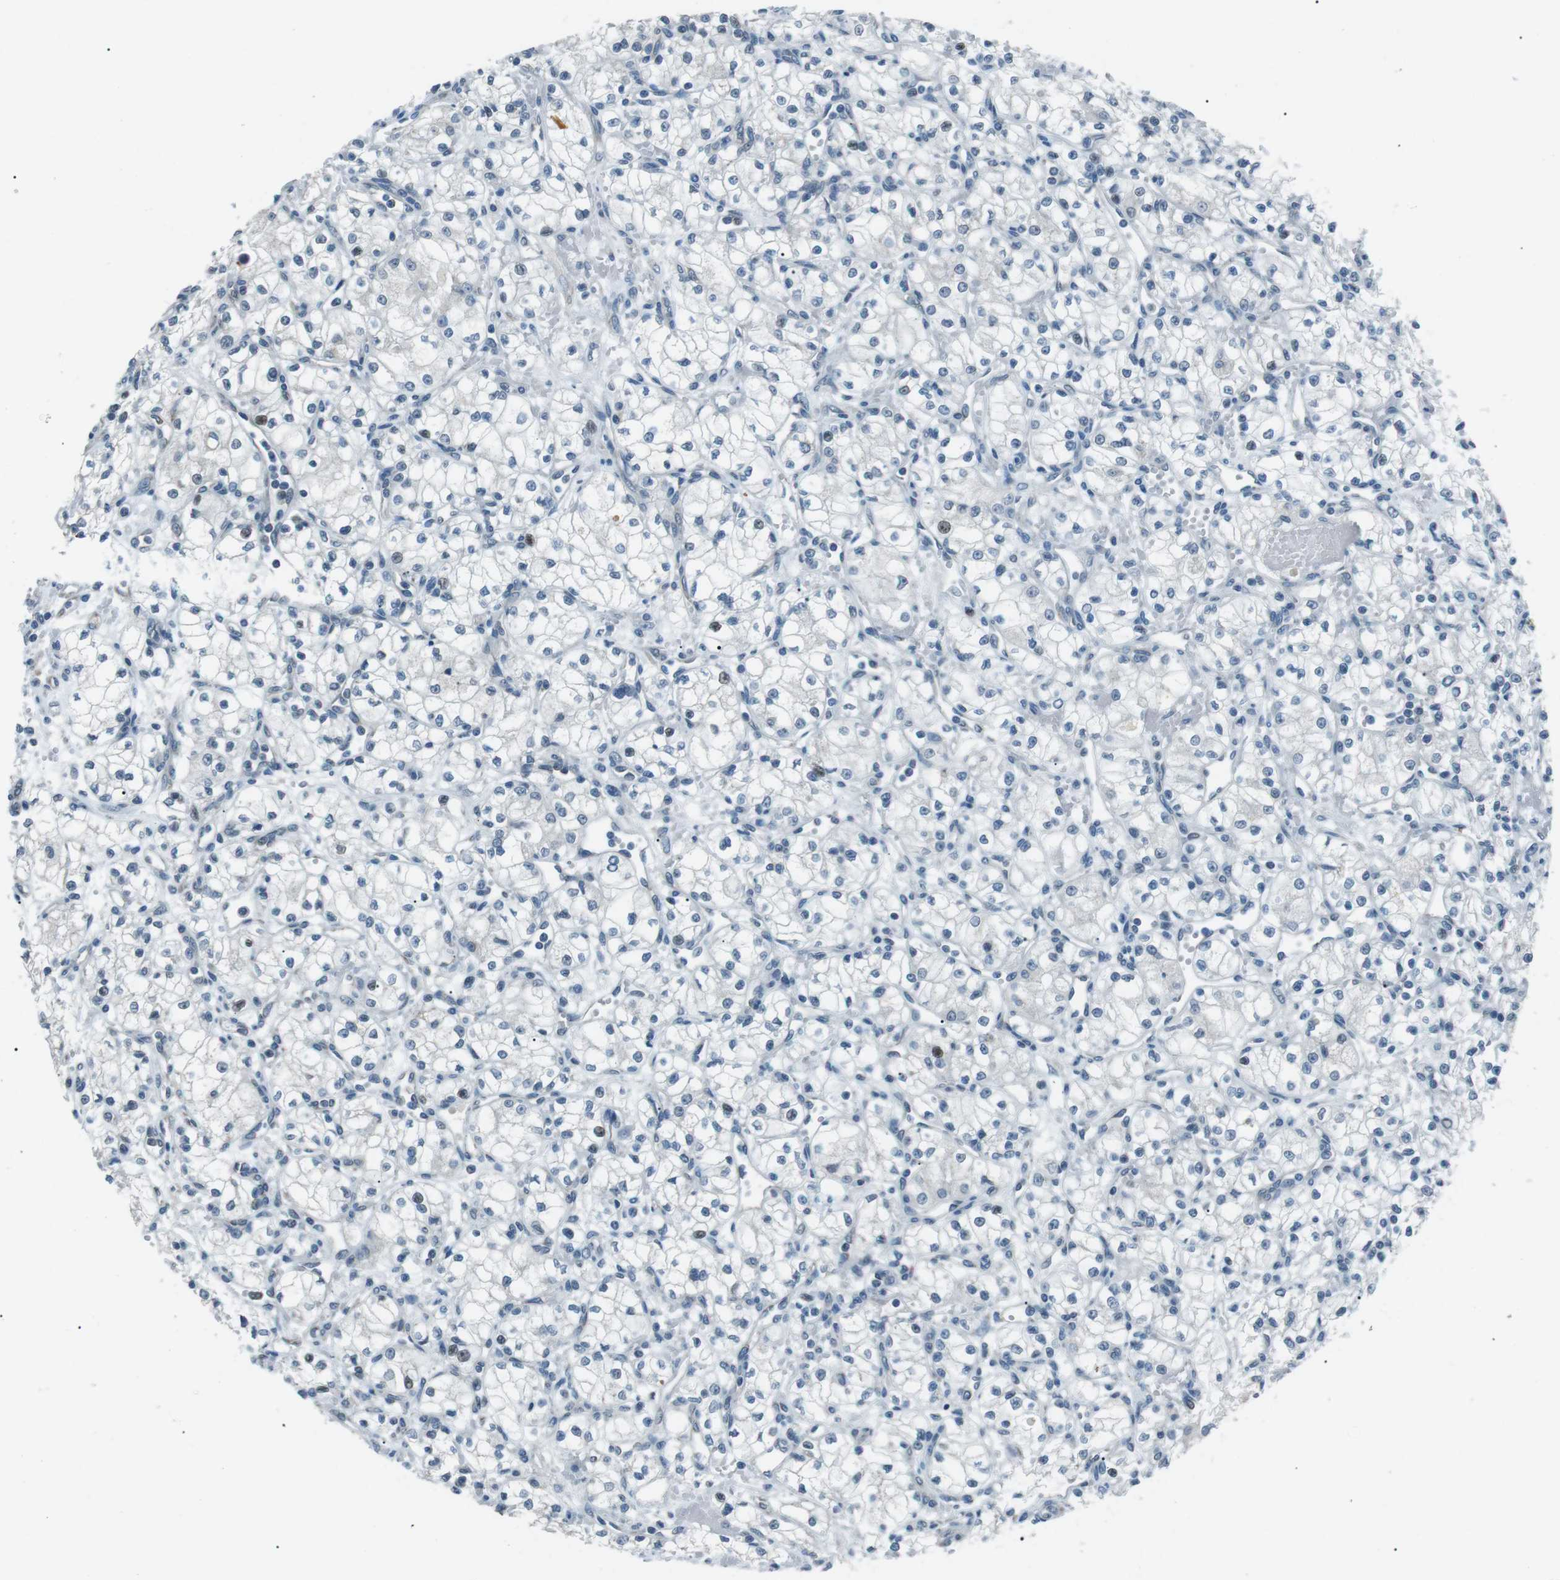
{"staining": {"intensity": "negative", "quantity": "none", "location": "none"}, "tissue": "renal cancer", "cell_type": "Tumor cells", "image_type": "cancer", "snomed": [{"axis": "morphology", "description": "Normal tissue, NOS"}, {"axis": "morphology", "description": "Adenocarcinoma, NOS"}, {"axis": "topography", "description": "Kidney"}], "caption": "DAB immunohistochemical staining of adenocarcinoma (renal) reveals no significant expression in tumor cells.", "gene": "SERPINB2", "patient": {"sex": "male", "age": 59}}